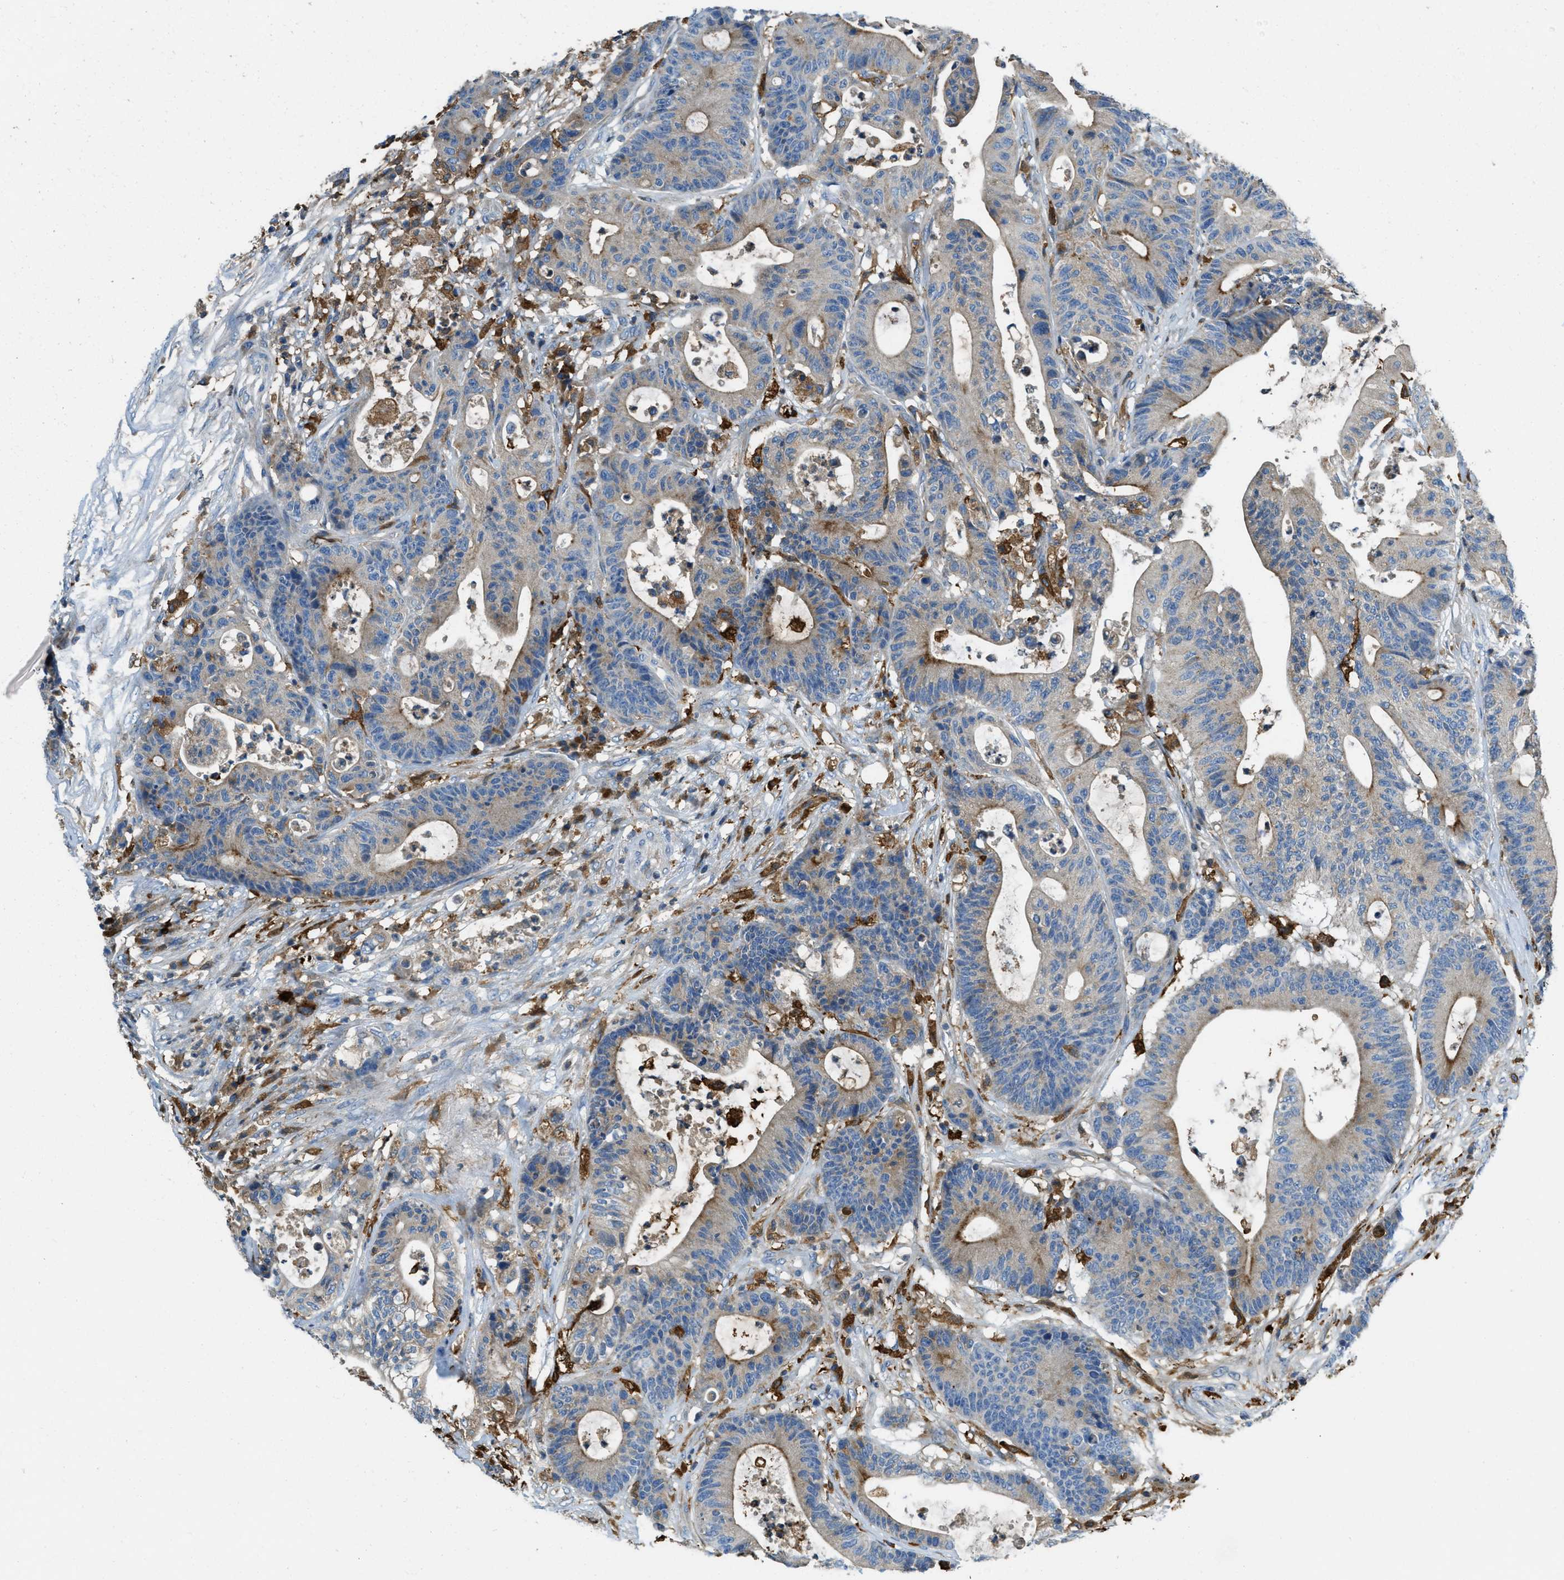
{"staining": {"intensity": "weak", "quantity": "25%-75%", "location": "cytoplasmic/membranous"}, "tissue": "colorectal cancer", "cell_type": "Tumor cells", "image_type": "cancer", "snomed": [{"axis": "morphology", "description": "Adenocarcinoma, NOS"}, {"axis": "topography", "description": "Colon"}], "caption": "Colorectal cancer (adenocarcinoma) stained with DAB immunohistochemistry (IHC) reveals low levels of weak cytoplasmic/membranous expression in about 25%-75% of tumor cells.", "gene": "RFFL", "patient": {"sex": "female", "age": 84}}